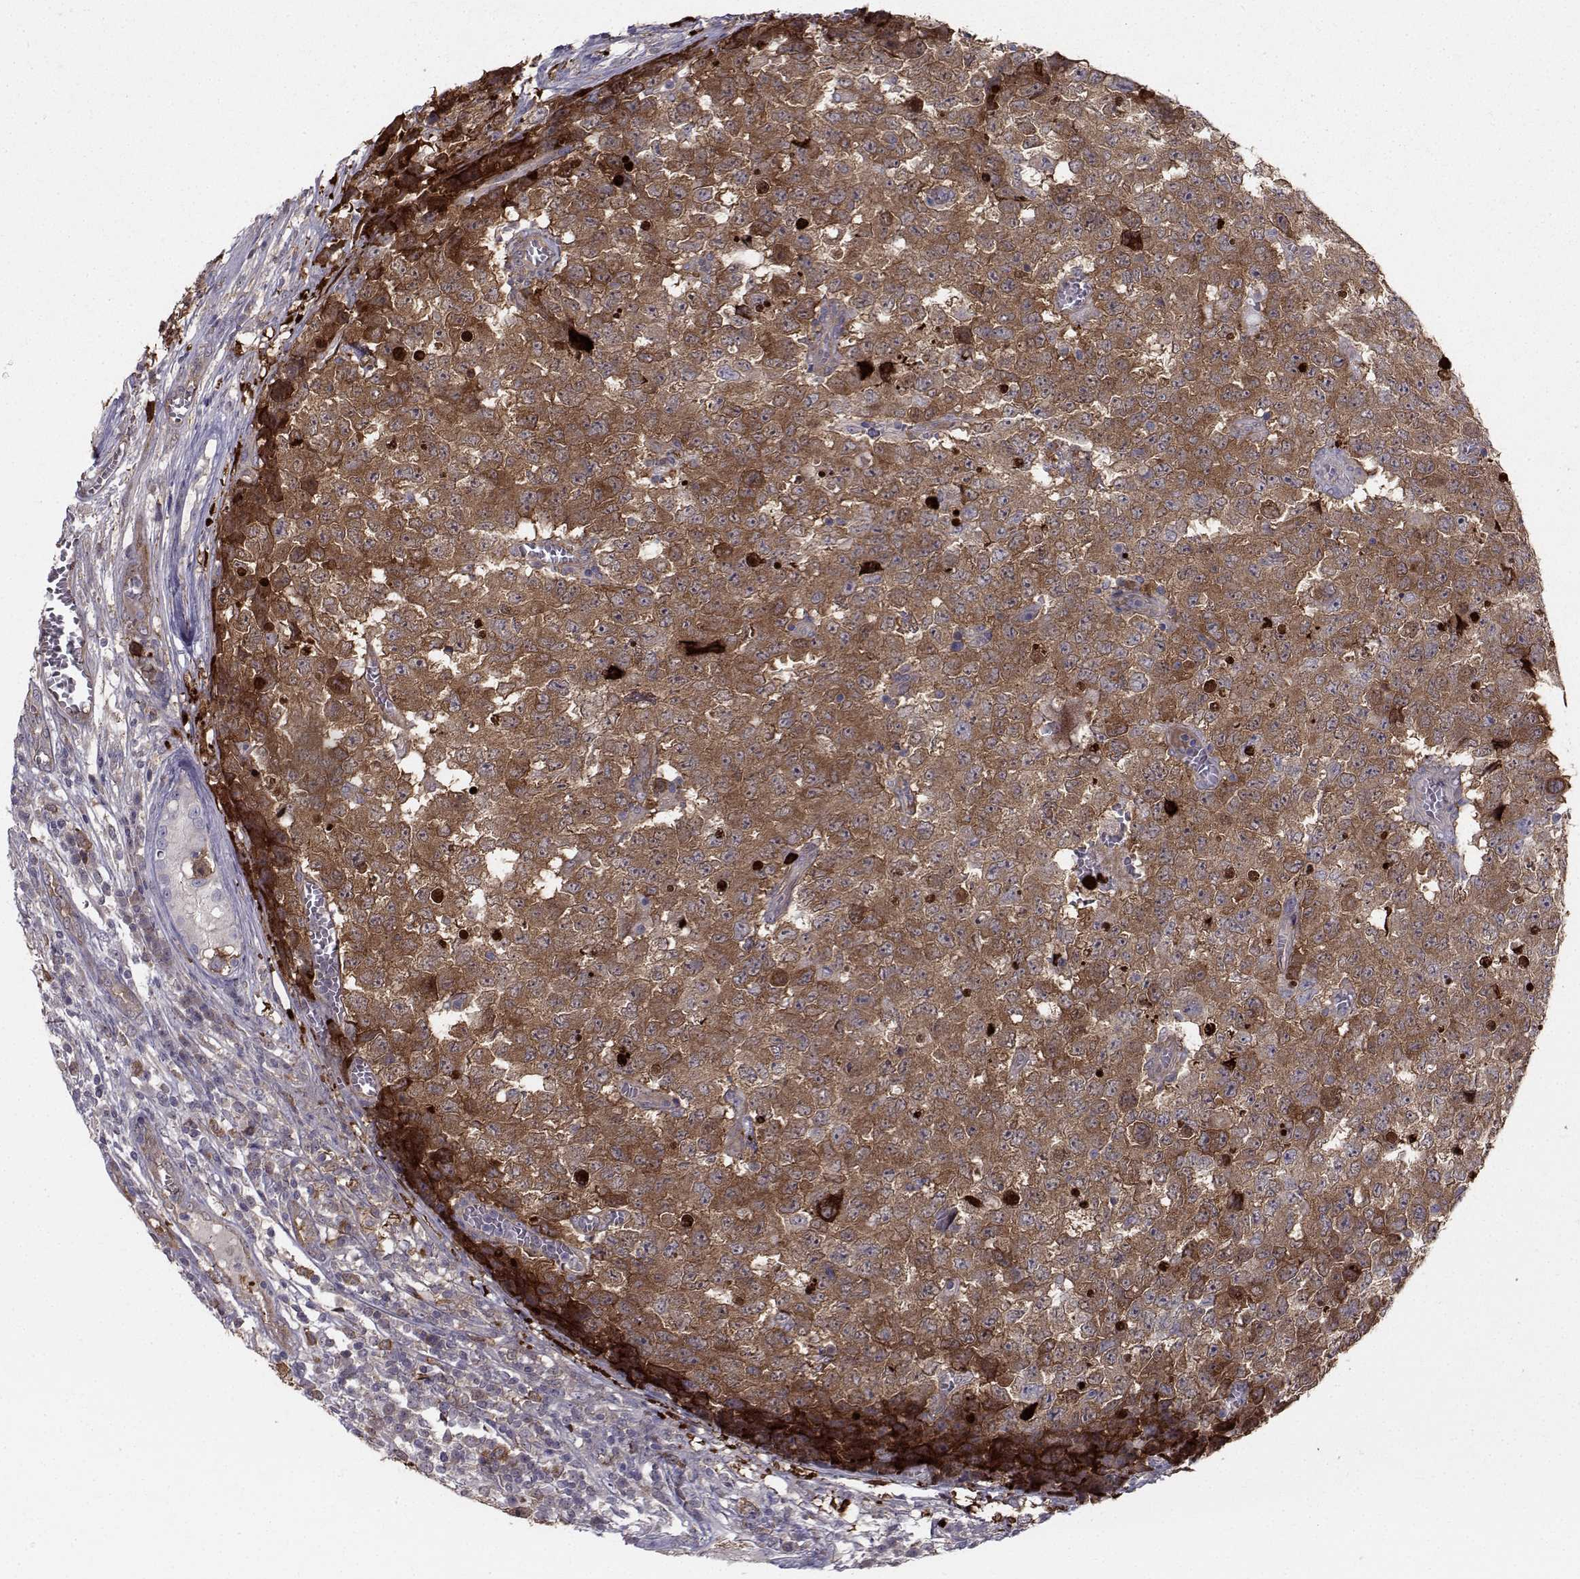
{"staining": {"intensity": "strong", "quantity": "25%-75%", "location": "cytoplasmic/membranous"}, "tissue": "testis cancer", "cell_type": "Tumor cells", "image_type": "cancer", "snomed": [{"axis": "morphology", "description": "Carcinoma, Embryonal, NOS"}, {"axis": "topography", "description": "Testis"}], "caption": "Brown immunohistochemical staining in testis embryonal carcinoma demonstrates strong cytoplasmic/membranous positivity in about 25%-75% of tumor cells.", "gene": "HSP90AB1", "patient": {"sex": "male", "age": 23}}